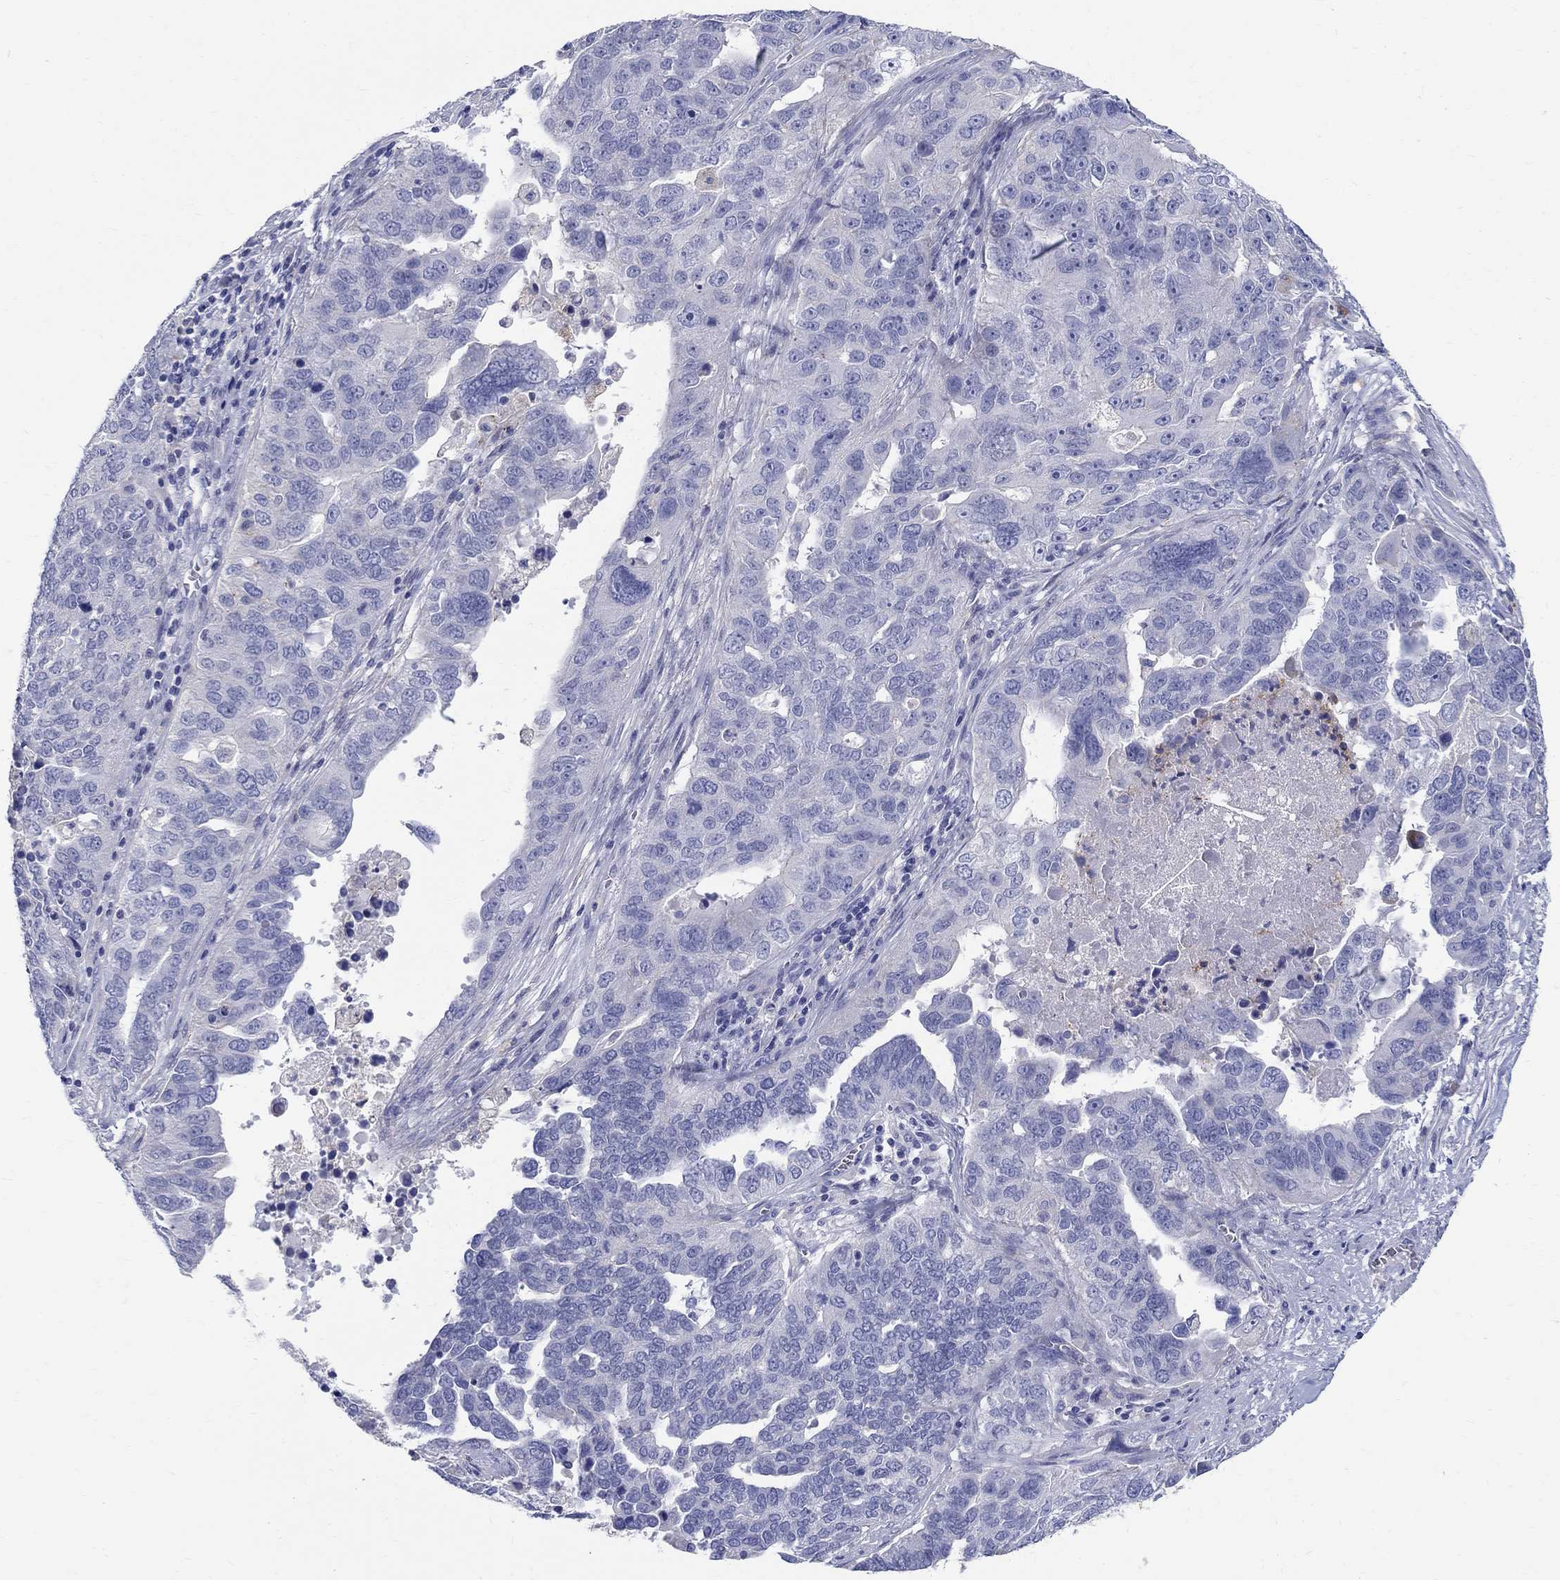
{"staining": {"intensity": "negative", "quantity": "none", "location": "none"}, "tissue": "ovarian cancer", "cell_type": "Tumor cells", "image_type": "cancer", "snomed": [{"axis": "morphology", "description": "Carcinoma, endometroid"}, {"axis": "topography", "description": "Soft tissue"}, {"axis": "topography", "description": "Ovary"}], "caption": "The image displays no significant staining in tumor cells of ovarian cancer.", "gene": "SOX2", "patient": {"sex": "female", "age": 52}}